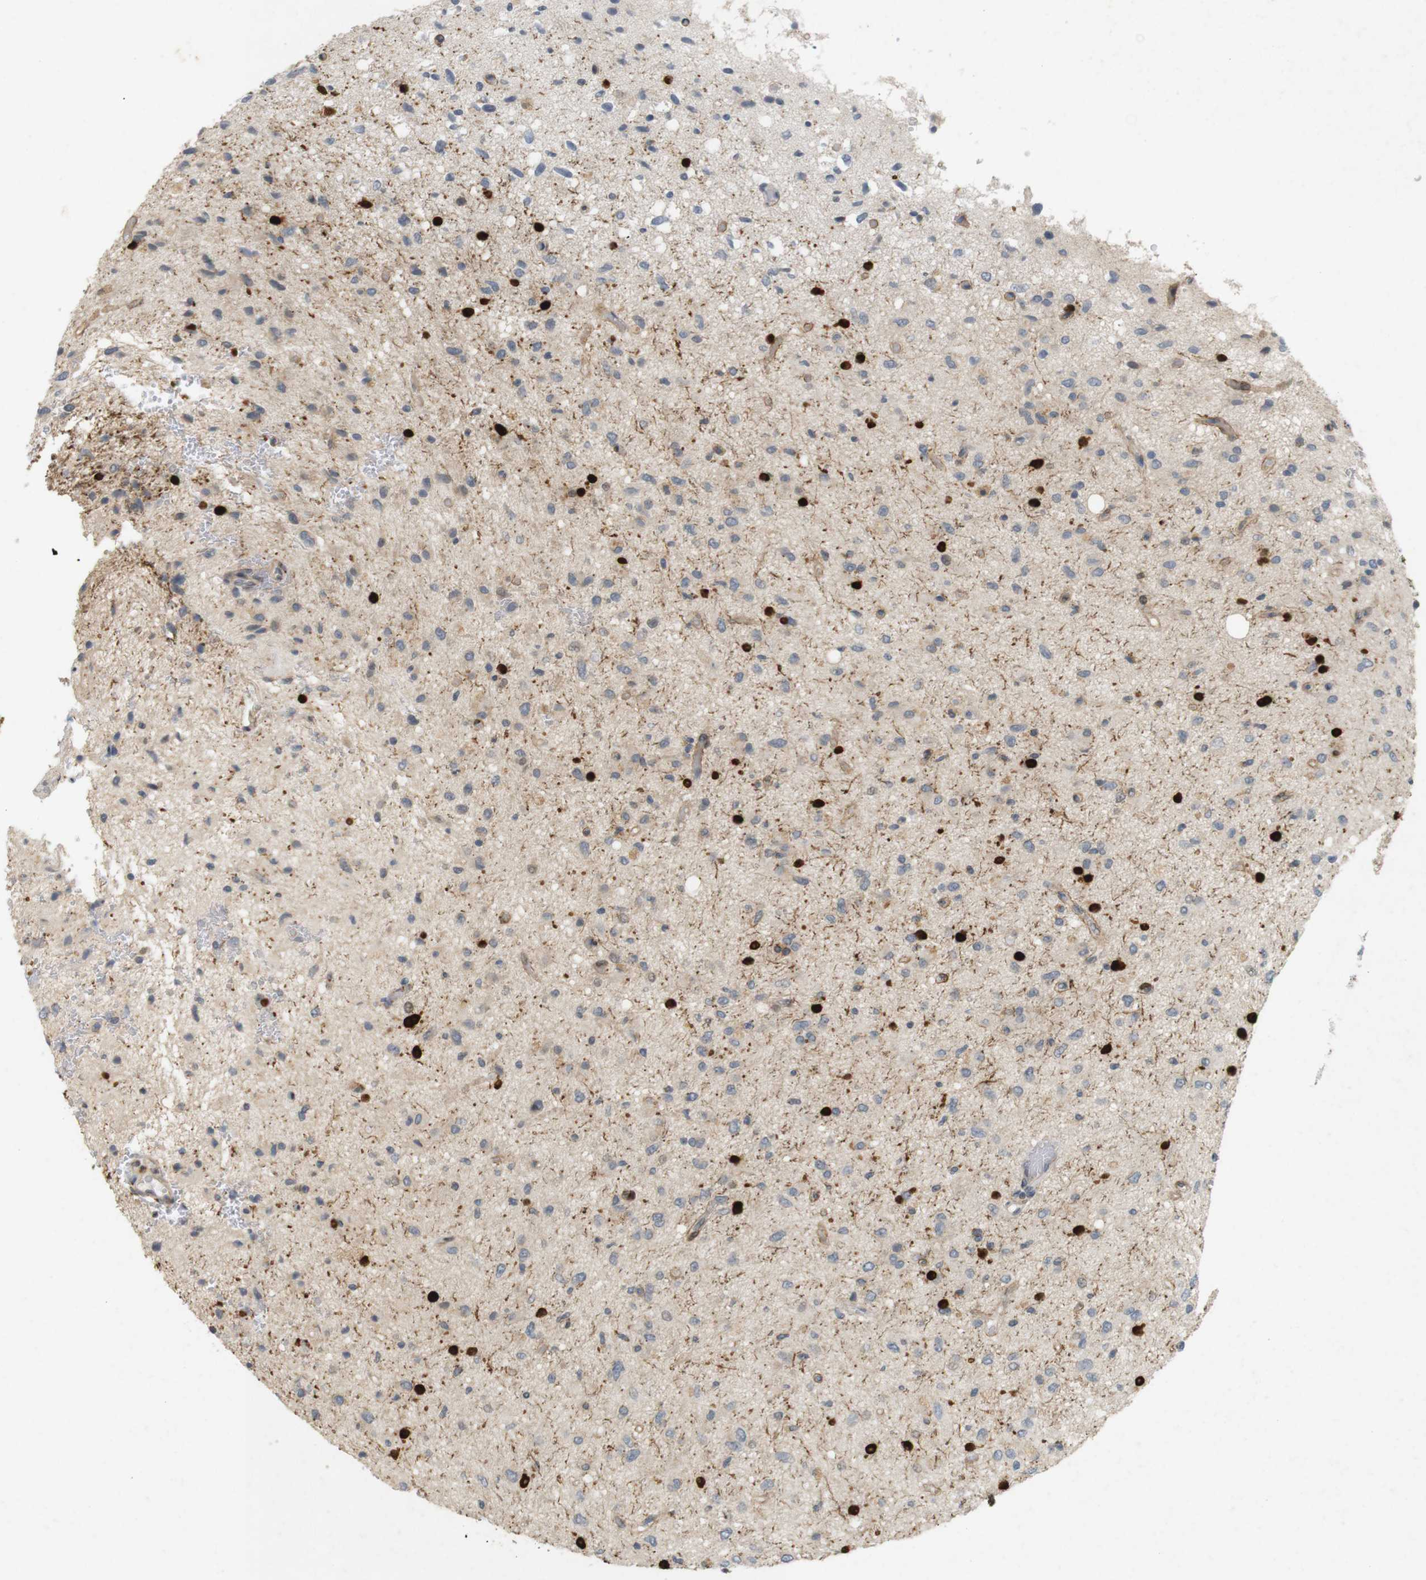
{"staining": {"intensity": "negative", "quantity": "none", "location": "none"}, "tissue": "glioma", "cell_type": "Tumor cells", "image_type": "cancer", "snomed": [{"axis": "morphology", "description": "Glioma, malignant, Low grade"}, {"axis": "topography", "description": "Brain"}], "caption": "Protein analysis of glioma displays no significant expression in tumor cells.", "gene": "PPP1R14A", "patient": {"sex": "male", "age": 77}}